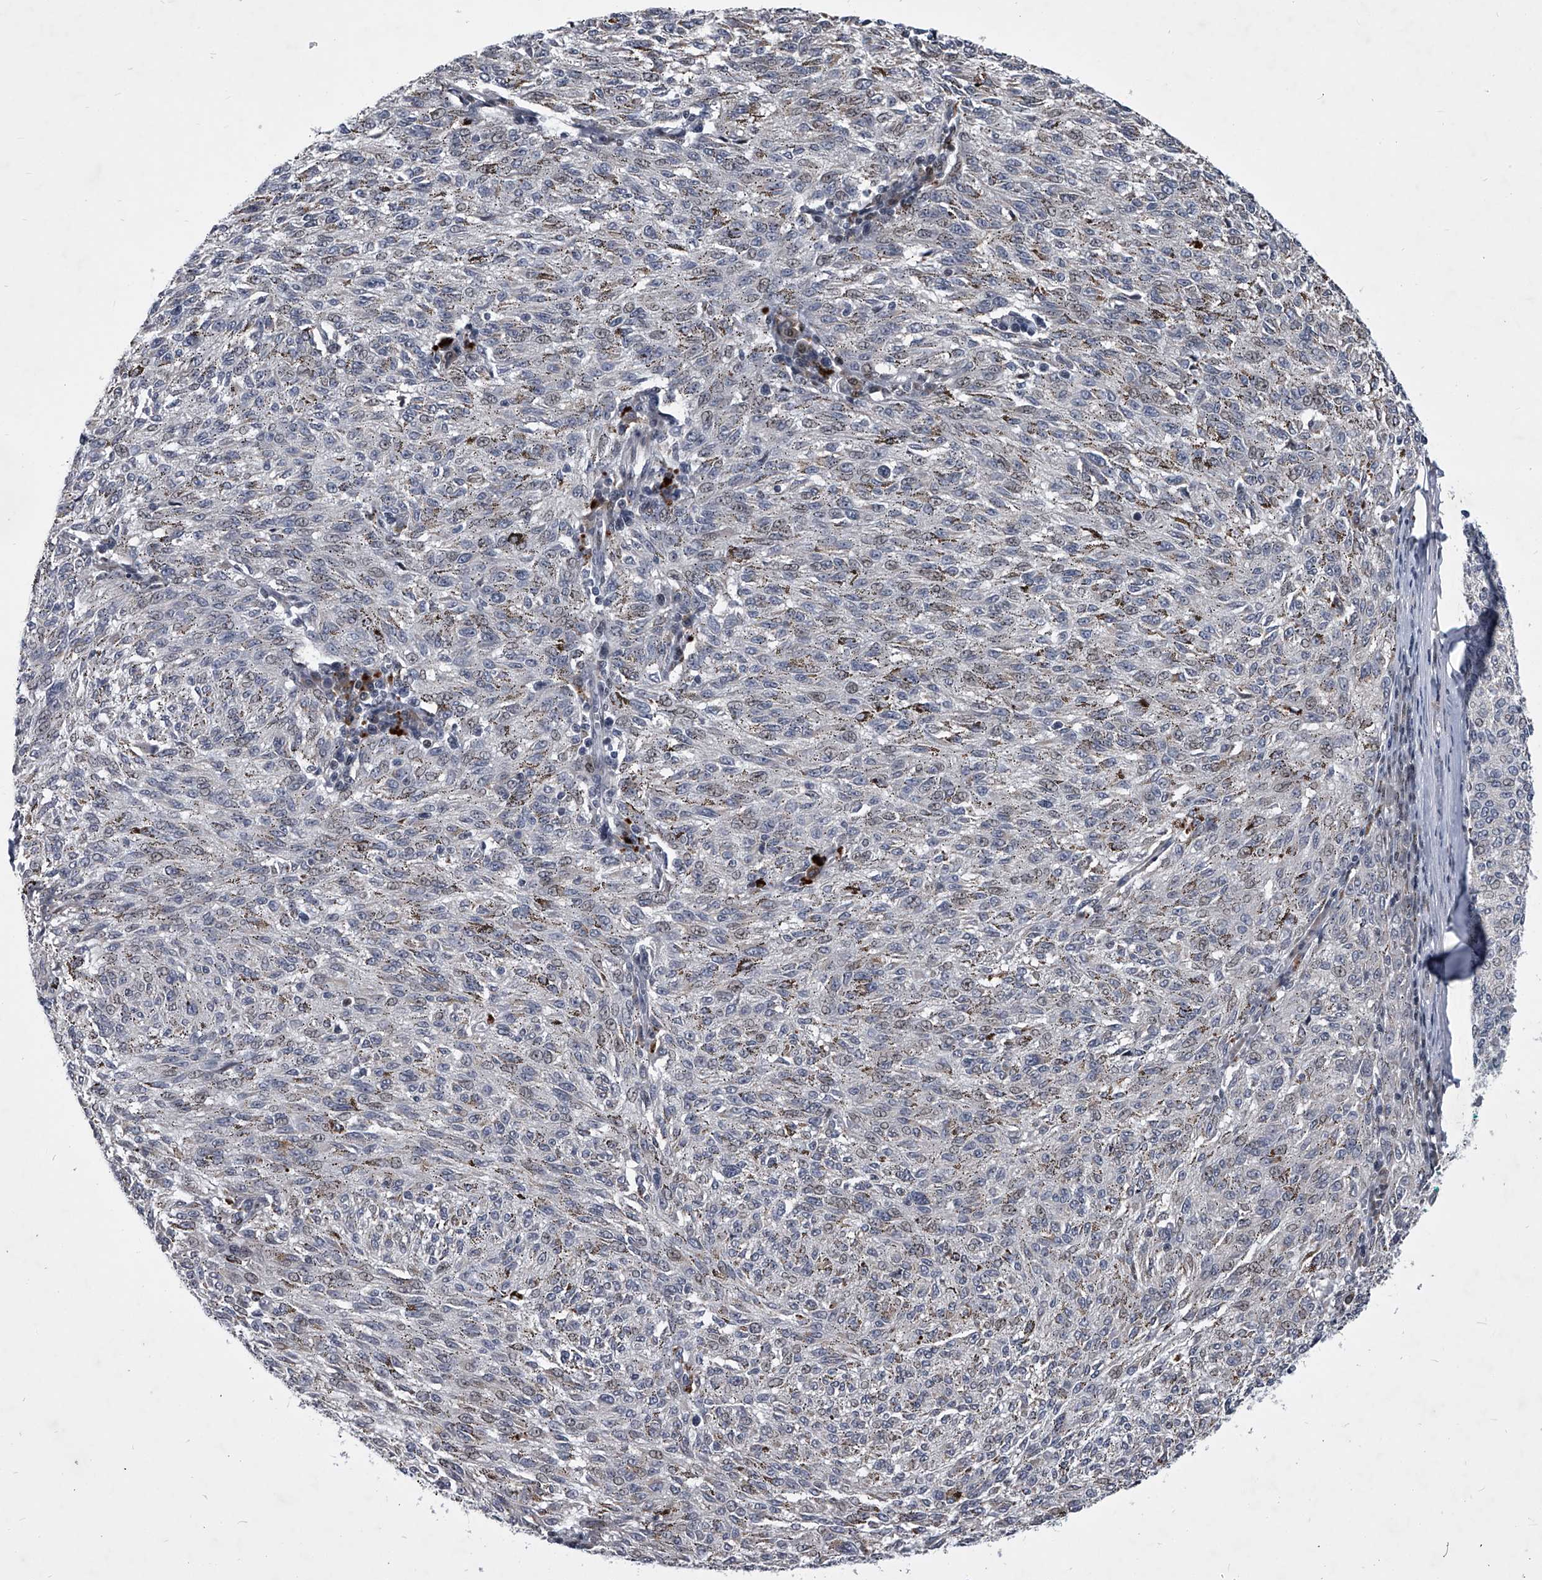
{"staining": {"intensity": "negative", "quantity": "none", "location": "none"}, "tissue": "melanoma", "cell_type": "Tumor cells", "image_type": "cancer", "snomed": [{"axis": "morphology", "description": "Malignant melanoma, NOS"}, {"axis": "topography", "description": "Skin"}], "caption": "The micrograph demonstrates no staining of tumor cells in melanoma.", "gene": "ZNF76", "patient": {"sex": "female", "age": 72}}